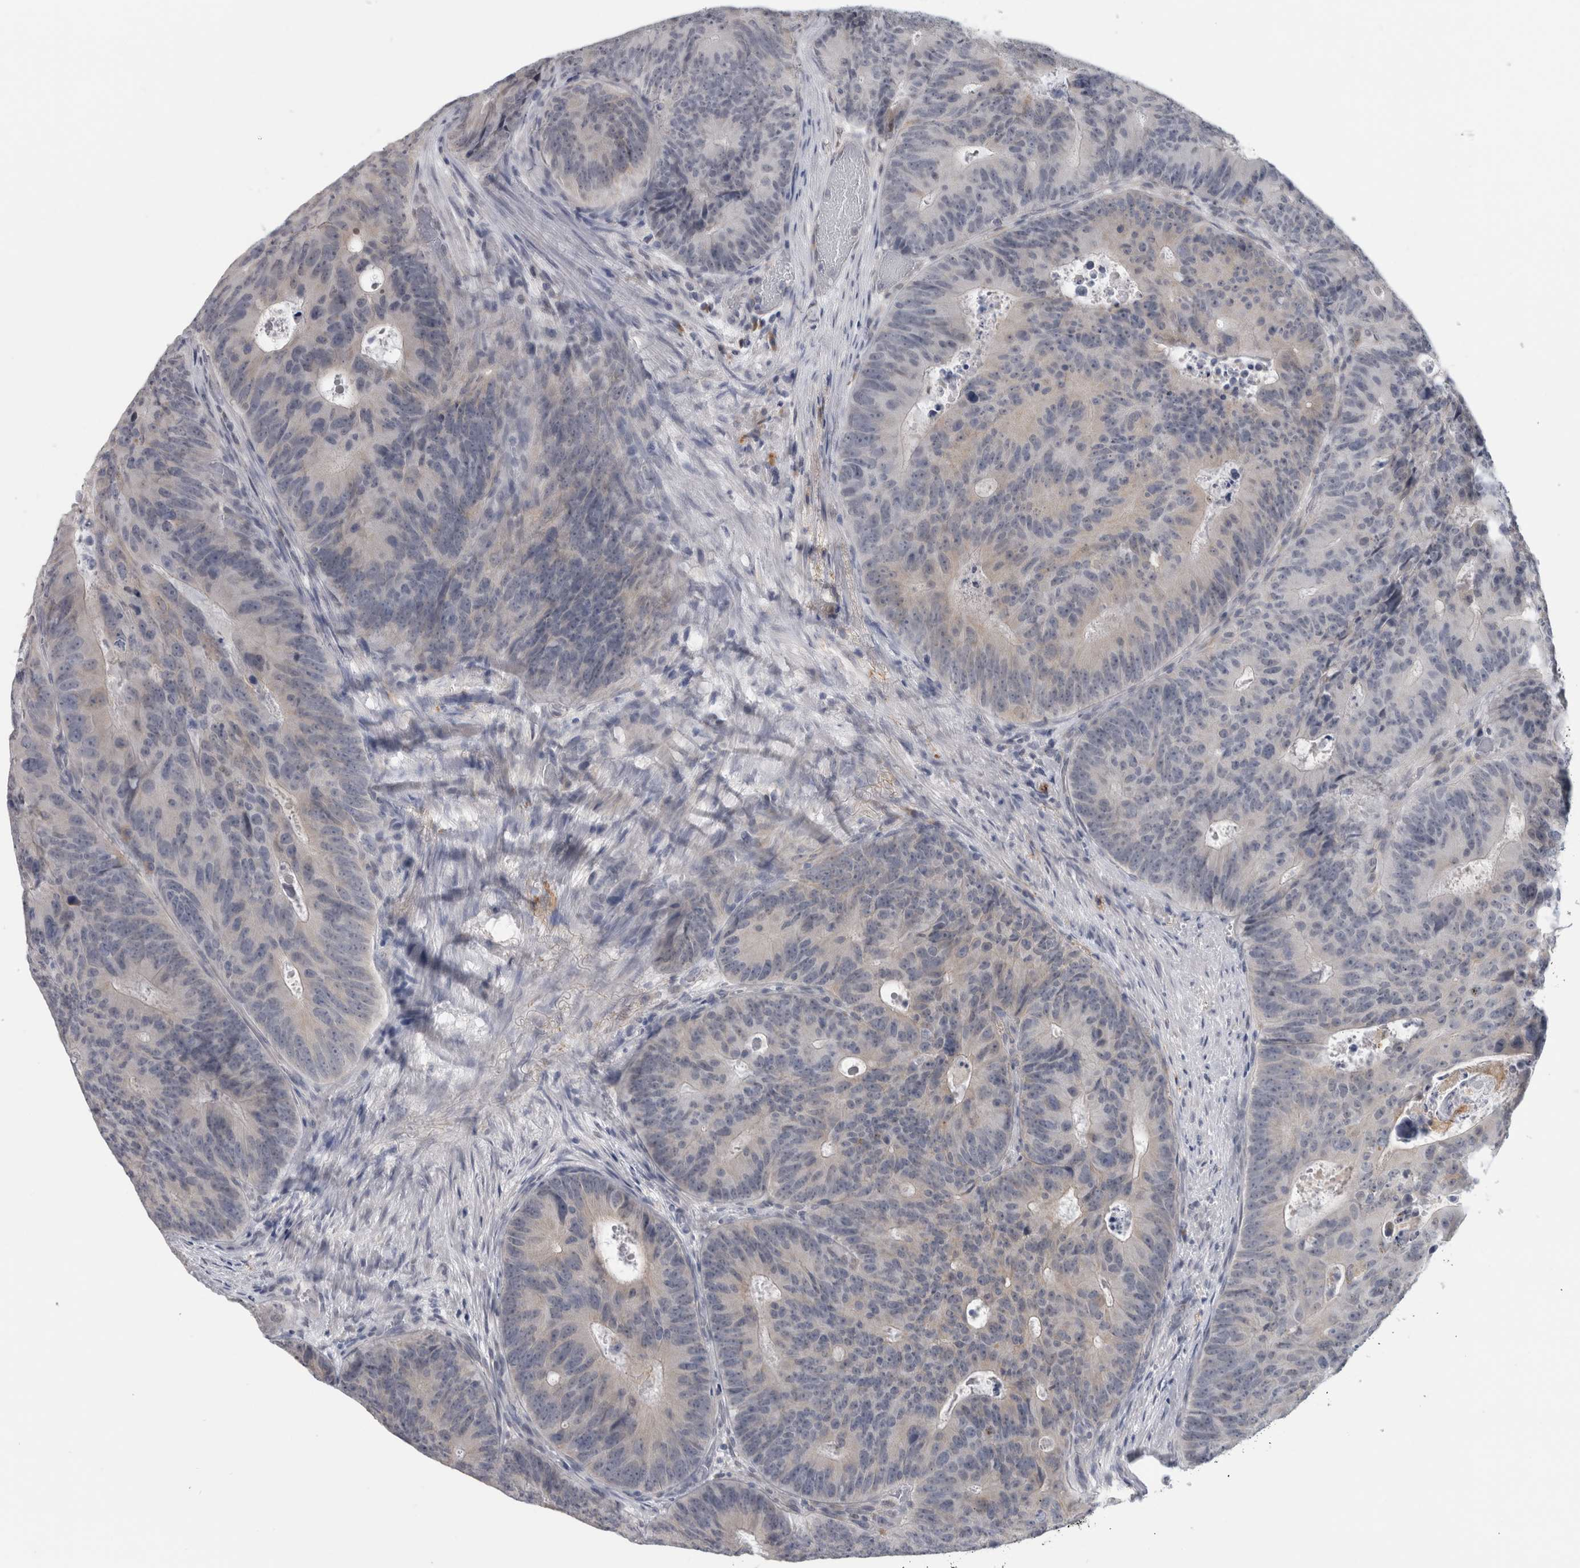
{"staining": {"intensity": "negative", "quantity": "none", "location": "none"}, "tissue": "colorectal cancer", "cell_type": "Tumor cells", "image_type": "cancer", "snomed": [{"axis": "morphology", "description": "Adenocarcinoma, NOS"}, {"axis": "topography", "description": "Colon"}], "caption": "Protein analysis of colorectal cancer (adenocarcinoma) displays no significant expression in tumor cells. (IHC, brightfield microscopy, high magnification).", "gene": "TMEM242", "patient": {"sex": "male", "age": 87}}